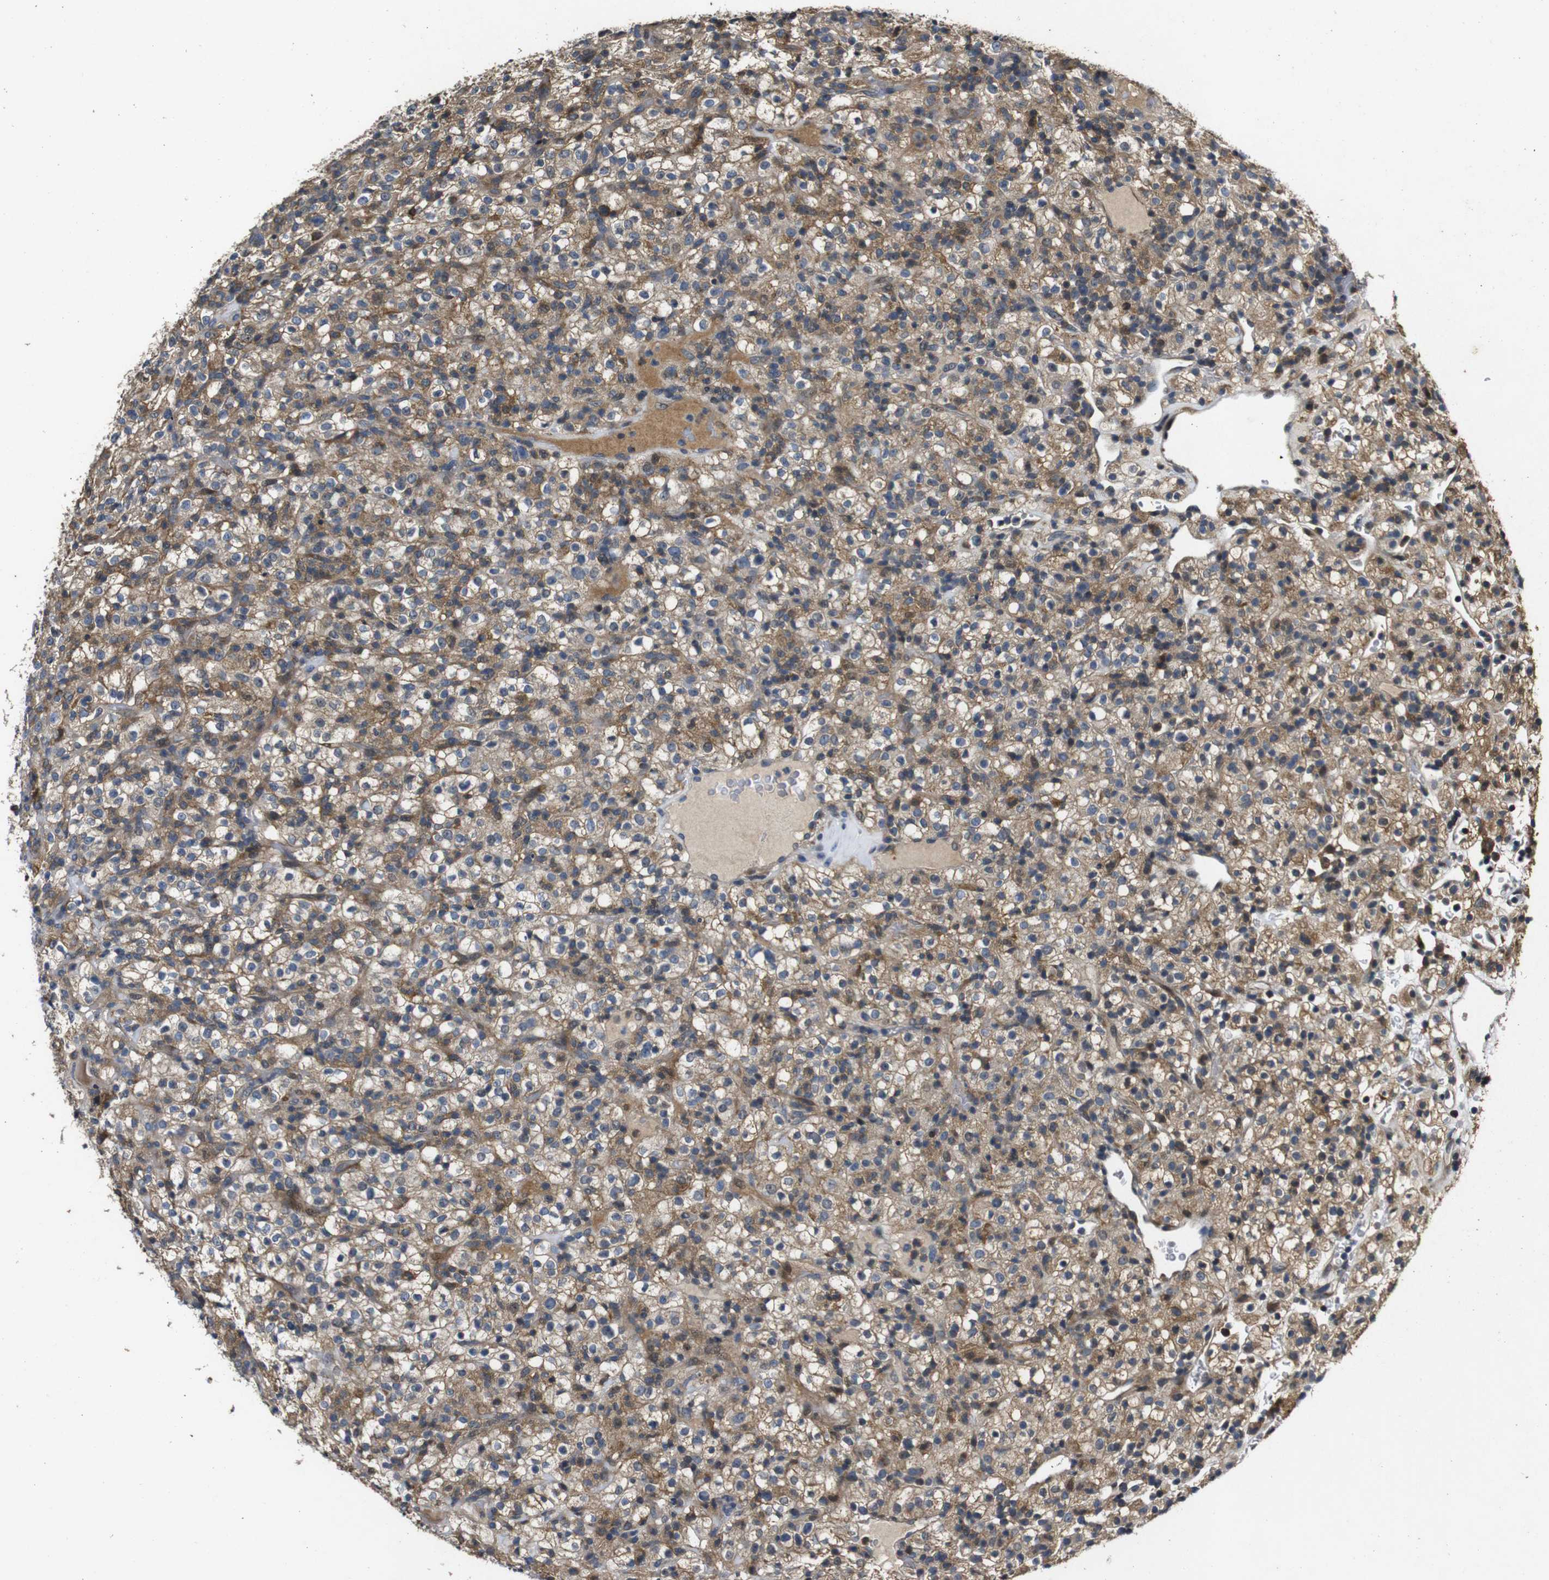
{"staining": {"intensity": "weak", "quantity": ">75%", "location": "cytoplasmic/membranous"}, "tissue": "renal cancer", "cell_type": "Tumor cells", "image_type": "cancer", "snomed": [{"axis": "morphology", "description": "Normal tissue, NOS"}, {"axis": "morphology", "description": "Adenocarcinoma, NOS"}, {"axis": "topography", "description": "Kidney"}], "caption": "A brown stain labels weak cytoplasmic/membranous staining of a protein in human renal cancer tumor cells.", "gene": "MAGI2", "patient": {"sex": "female", "age": 72}}